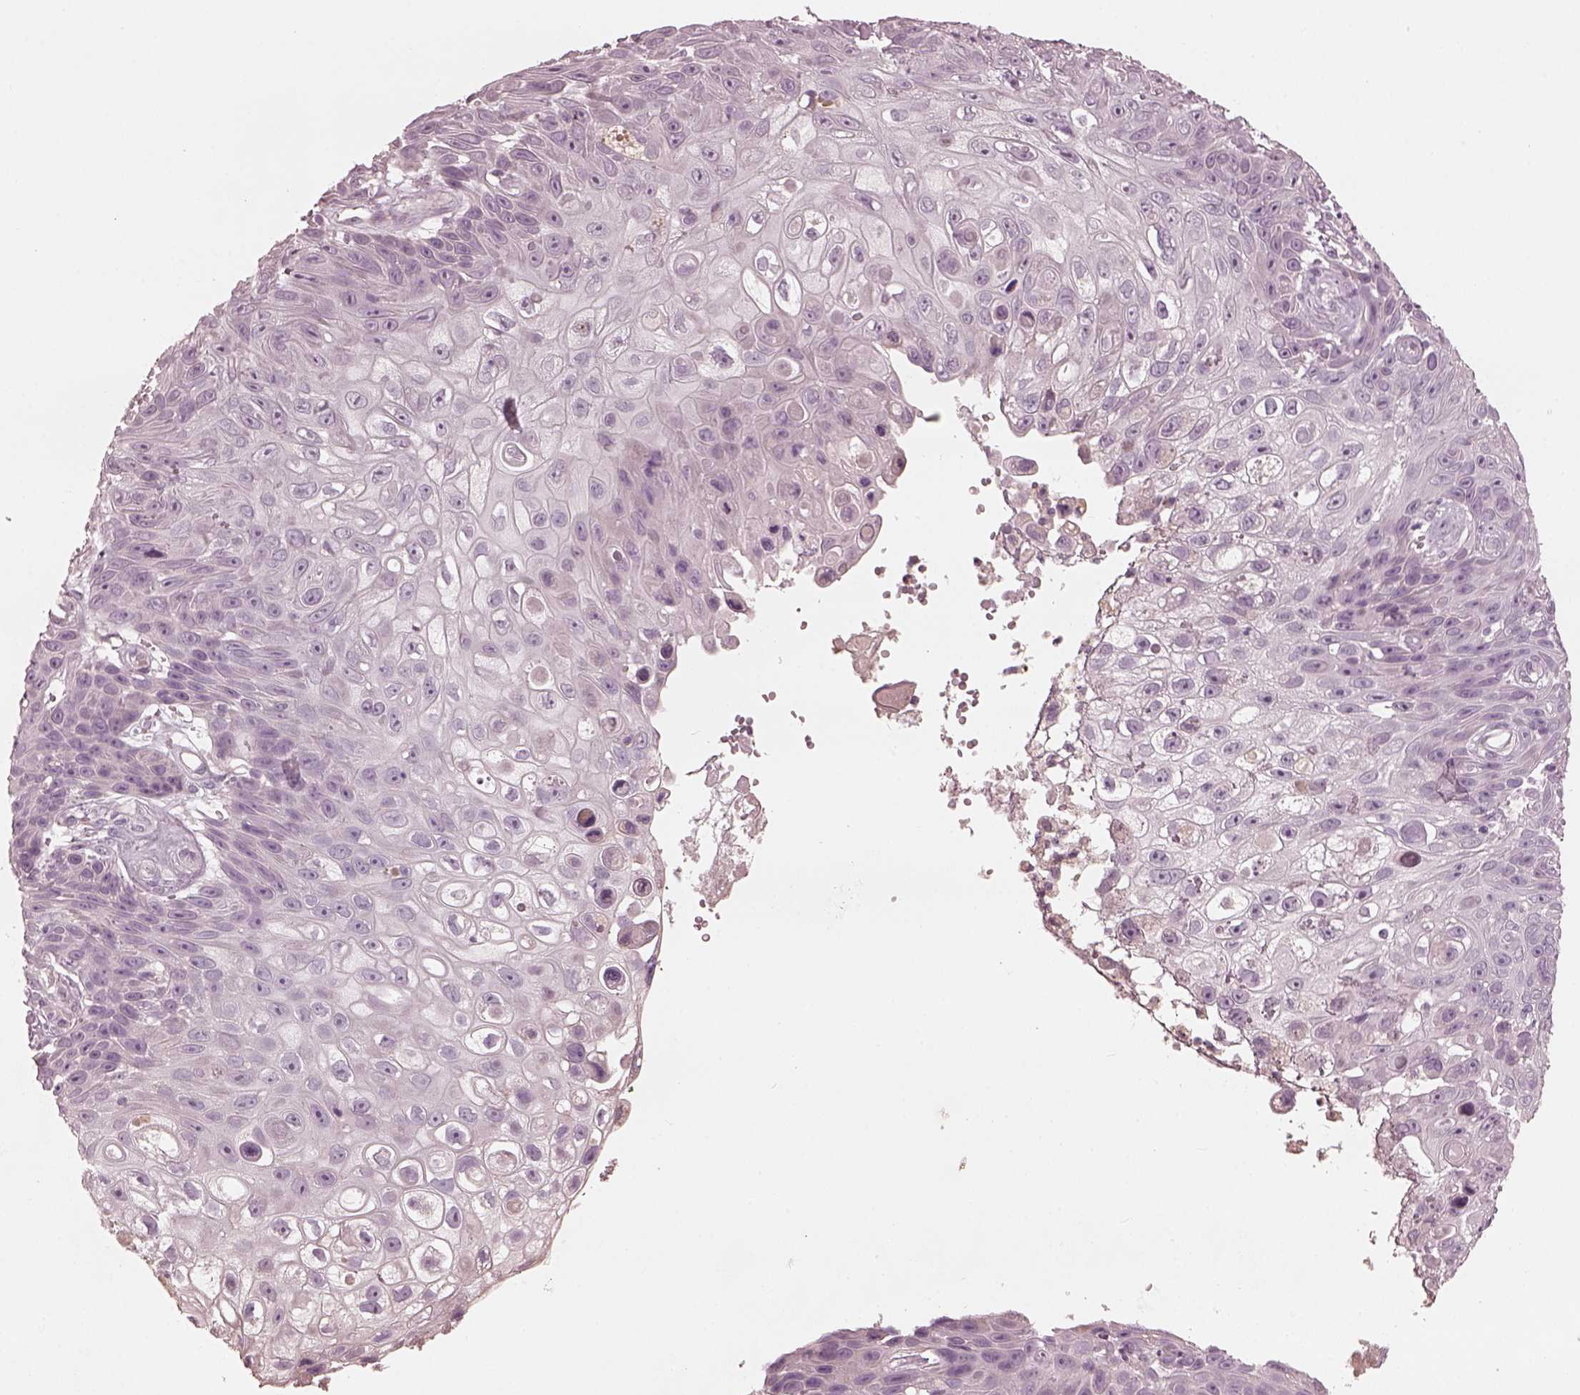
{"staining": {"intensity": "negative", "quantity": "none", "location": "none"}, "tissue": "skin cancer", "cell_type": "Tumor cells", "image_type": "cancer", "snomed": [{"axis": "morphology", "description": "Squamous cell carcinoma, NOS"}, {"axis": "topography", "description": "Skin"}], "caption": "High magnification brightfield microscopy of skin cancer (squamous cell carcinoma) stained with DAB (3,3'-diaminobenzidine) (brown) and counterstained with hematoxylin (blue): tumor cells show no significant staining. (Brightfield microscopy of DAB (3,3'-diaminobenzidine) immunohistochemistry (IHC) at high magnification).", "gene": "OPTC", "patient": {"sex": "male", "age": 82}}